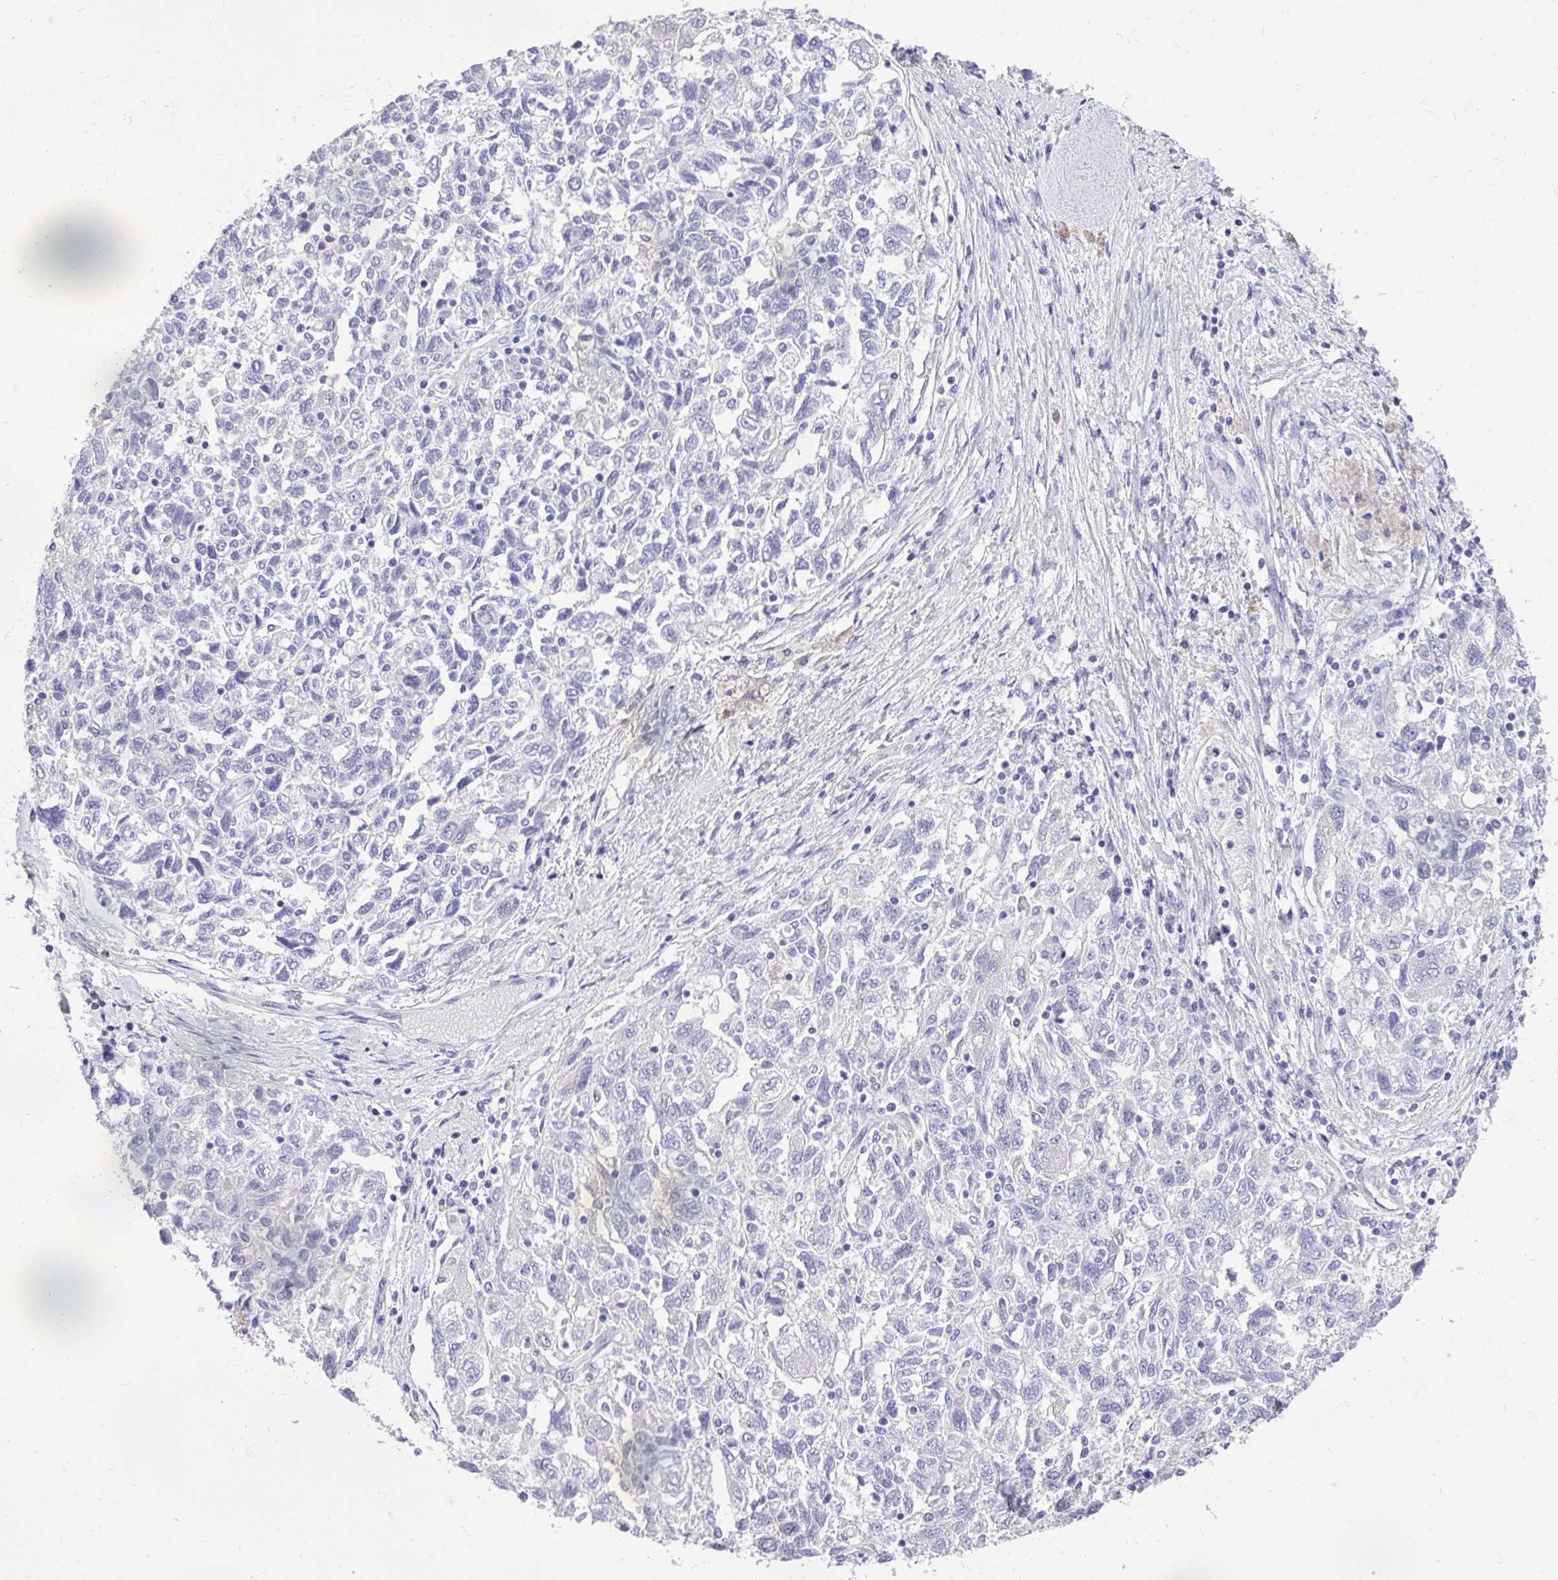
{"staining": {"intensity": "negative", "quantity": "none", "location": "none"}, "tissue": "ovarian cancer", "cell_type": "Tumor cells", "image_type": "cancer", "snomed": [{"axis": "morphology", "description": "Carcinoma, NOS"}, {"axis": "morphology", "description": "Cystadenocarcinoma, serous, NOS"}, {"axis": "topography", "description": "Ovary"}], "caption": "The image demonstrates no significant staining in tumor cells of ovarian cancer (carcinoma).", "gene": "VGLL3", "patient": {"sex": "female", "age": 69}}